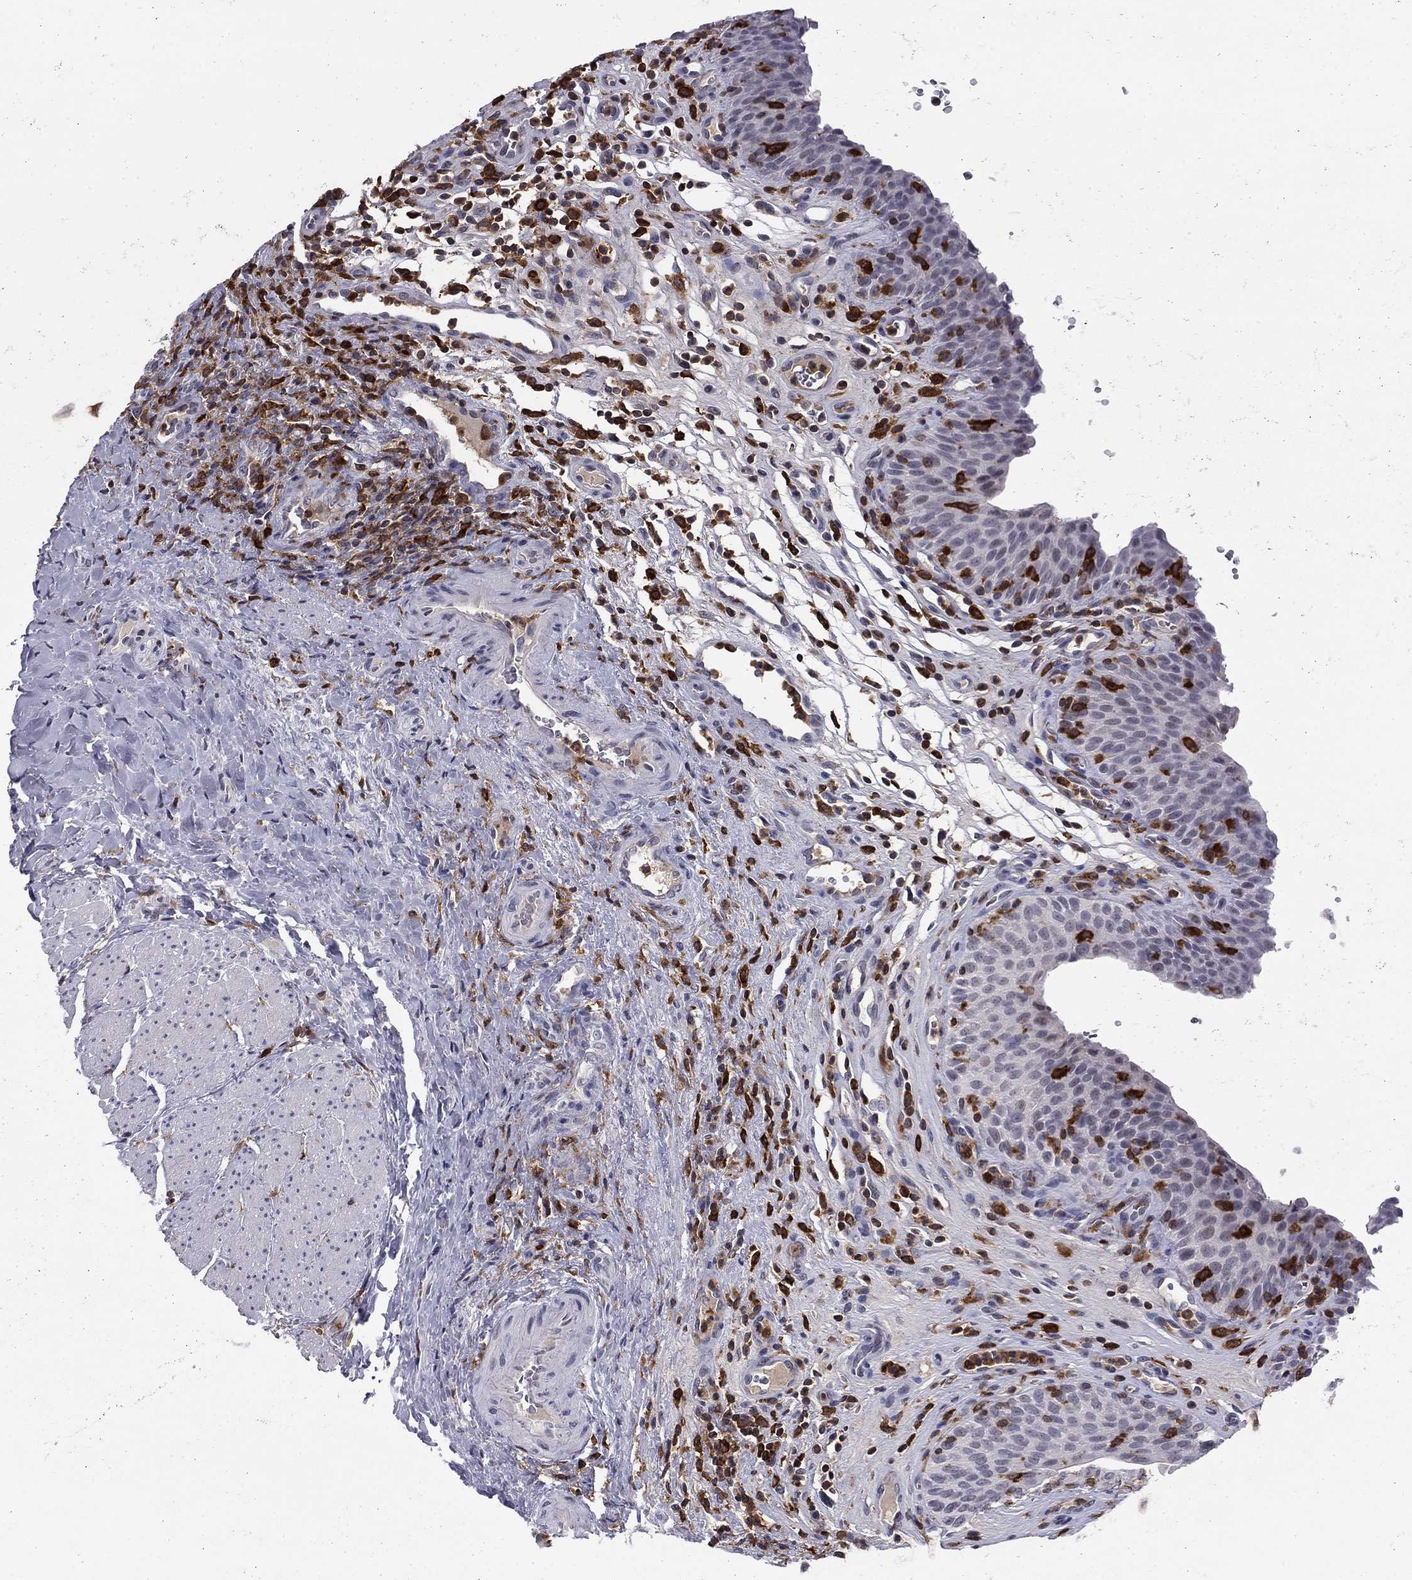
{"staining": {"intensity": "weak", "quantity": "25%-75%", "location": "cytoplasmic/membranous"}, "tissue": "urinary bladder", "cell_type": "Urothelial cells", "image_type": "normal", "snomed": [{"axis": "morphology", "description": "Normal tissue, NOS"}, {"axis": "topography", "description": "Urinary bladder"}], "caption": "IHC staining of unremarkable urinary bladder, which demonstrates low levels of weak cytoplasmic/membranous staining in approximately 25%-75% of urothelial cells indicating weak cytoplasmic/membranous protein staining. The staining was performed using DAB (3,3'-diaminobenzidine) (brown) for protein detection and nuclei were counterstained in hematoxylin (blue).", "gene": "PLCB2", "patient": {"sex": "male", "age": 66}}